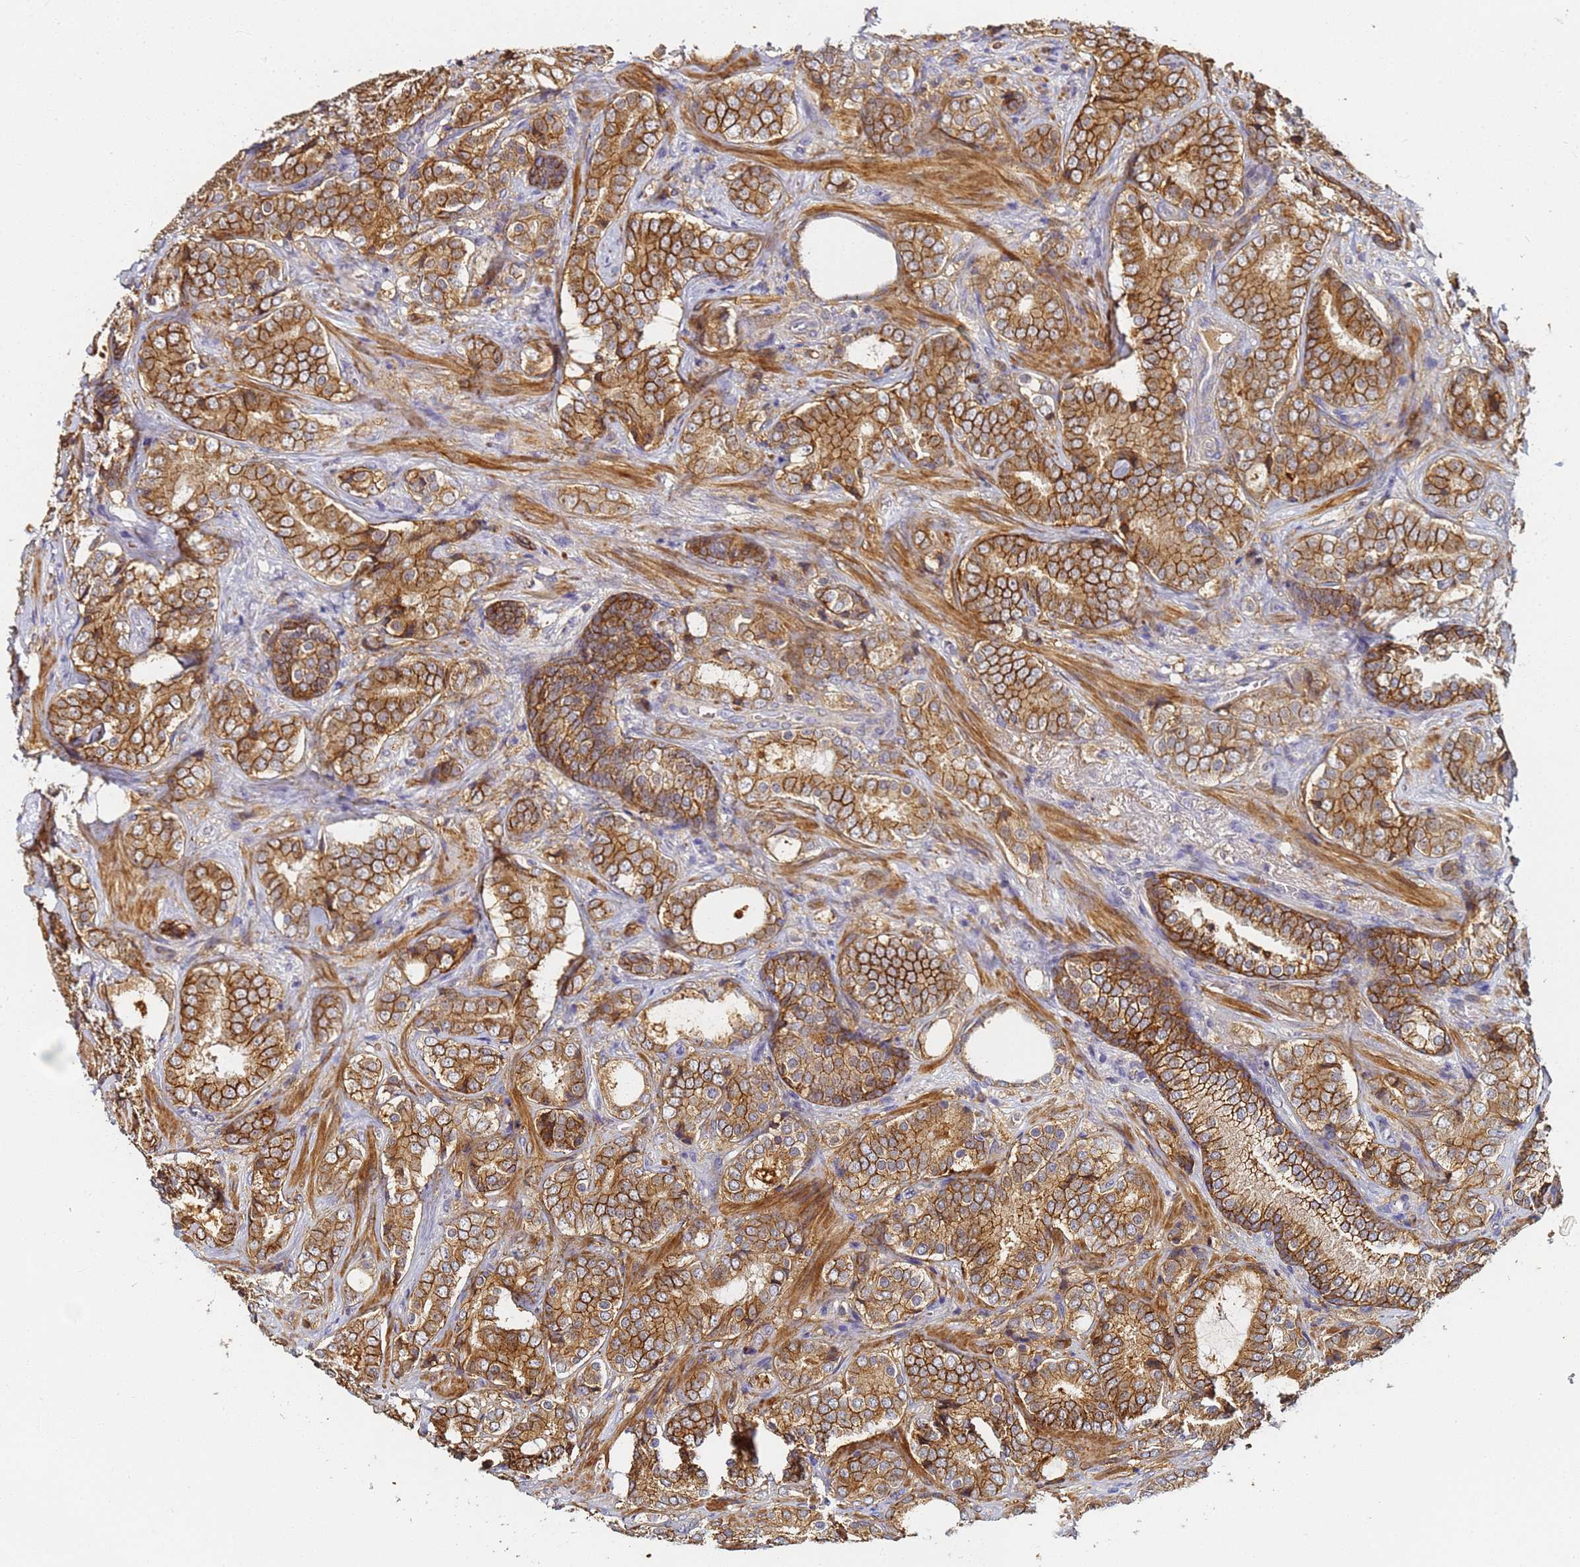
{"staining": {"intensity": "moderate", "quantity": ">75%", "location": "cytoplasmic/membranous"}, "tissue": "prostate cancer", "cell_type": "Tumor cells", "image_type": "cancer", "snomed": [{"axis": "morphology", "description": "Adenocarcinoma, Low grade"}, {"axis": "topography", "description": "Prostate"}], "caption": "Moderate cytoplasmic/membranous positivity for a protein is appreciated in approximately >75% of tumor cells of prostate cancer using immunohistochemistry (IHC).", "gene": "LRRC69", "patient": {"sex": "male", "age": 58}}